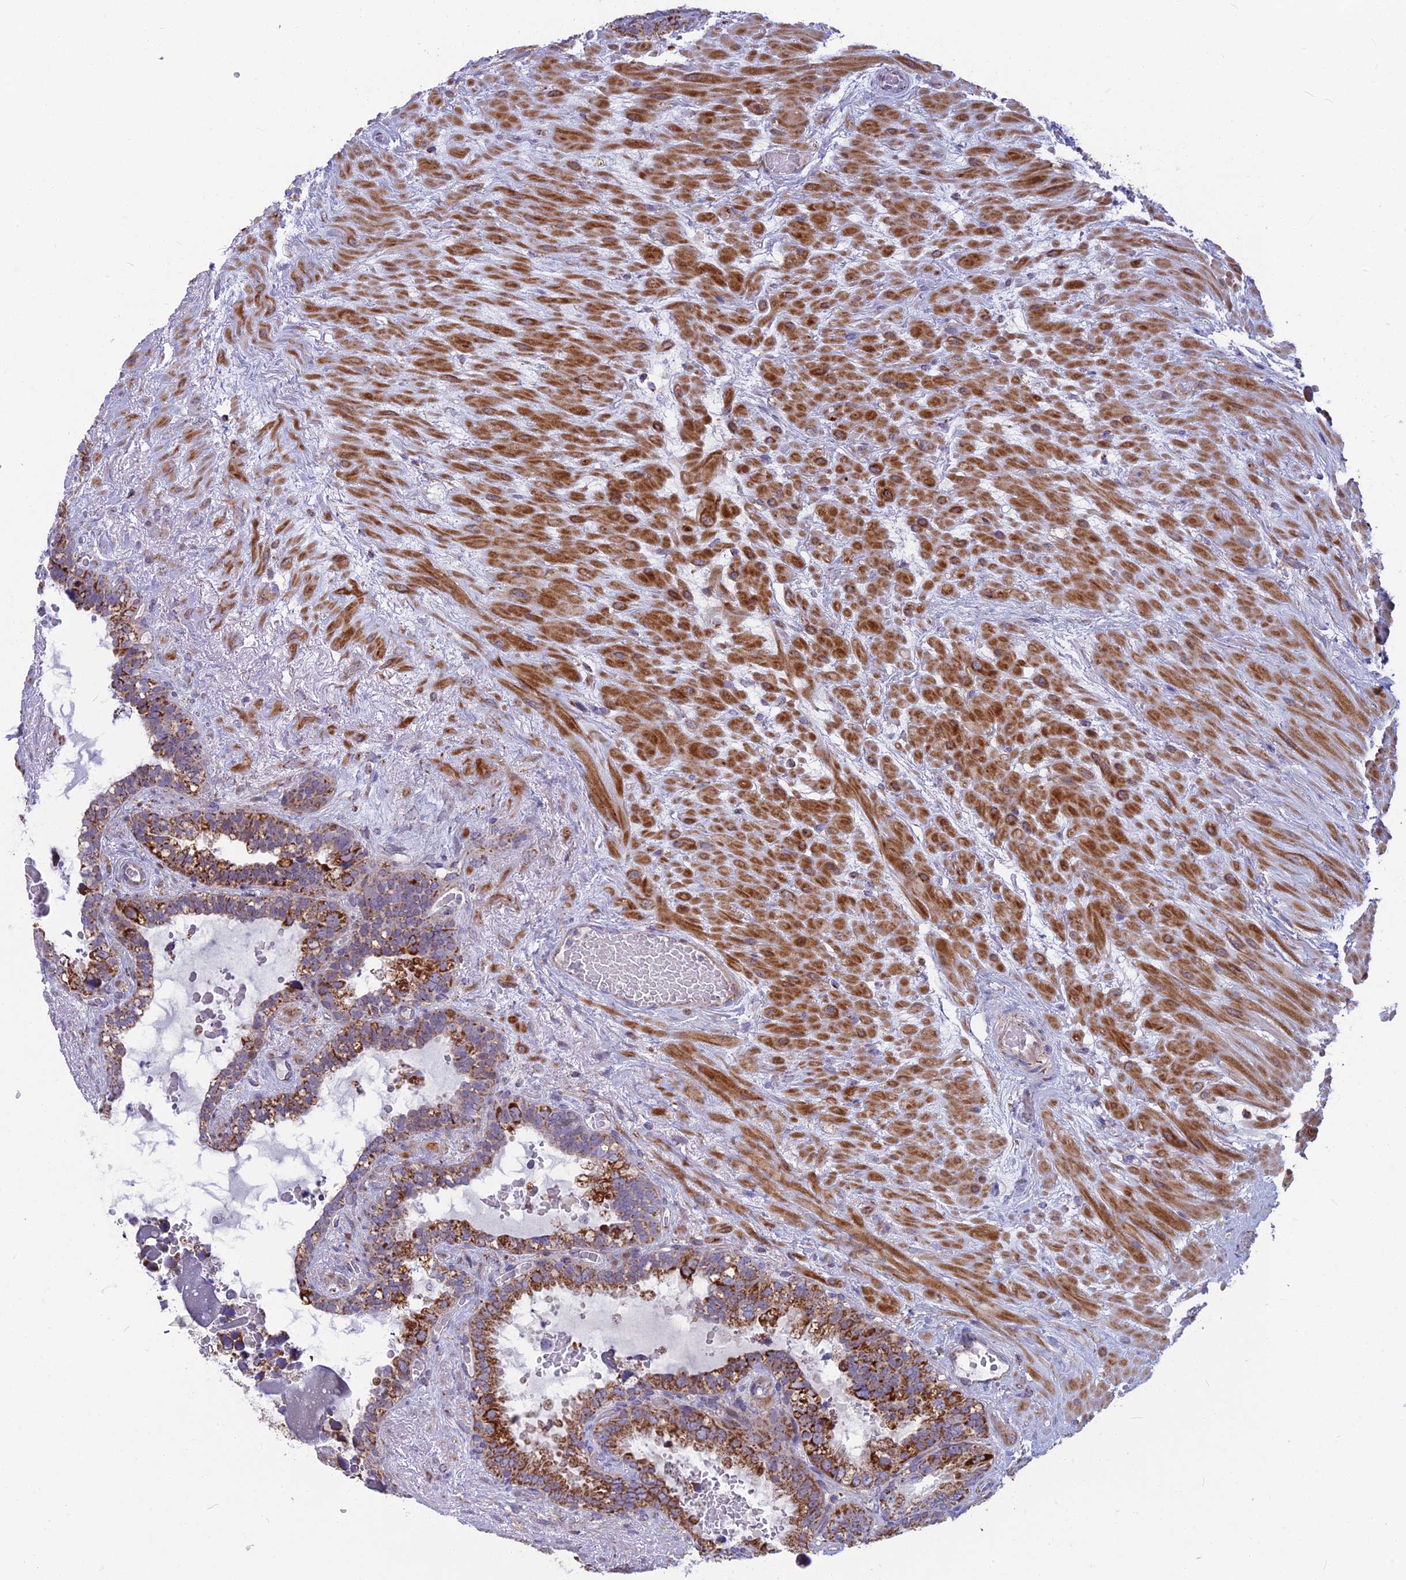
{"staining": {"intensity": "strong", "quantity": "25%-75%", "location": "cytoplasmic/membranous"}, "tissue": "seminal vesicle", "cell_type": "Glandular cells", "image_type": "normal", "snomed": [{"axis": "morphology", "description": "Normal tissue, NOS"}, {"axis": "topography", "description": "Seminal veicle"}], "caption": "The immunohistochemical stain highlights strong cytoplasmic/membranous expression in glandular cells of normal seminal vesicle.", "gene": "CS", "patient": {"sex": "male", "age": 80}}